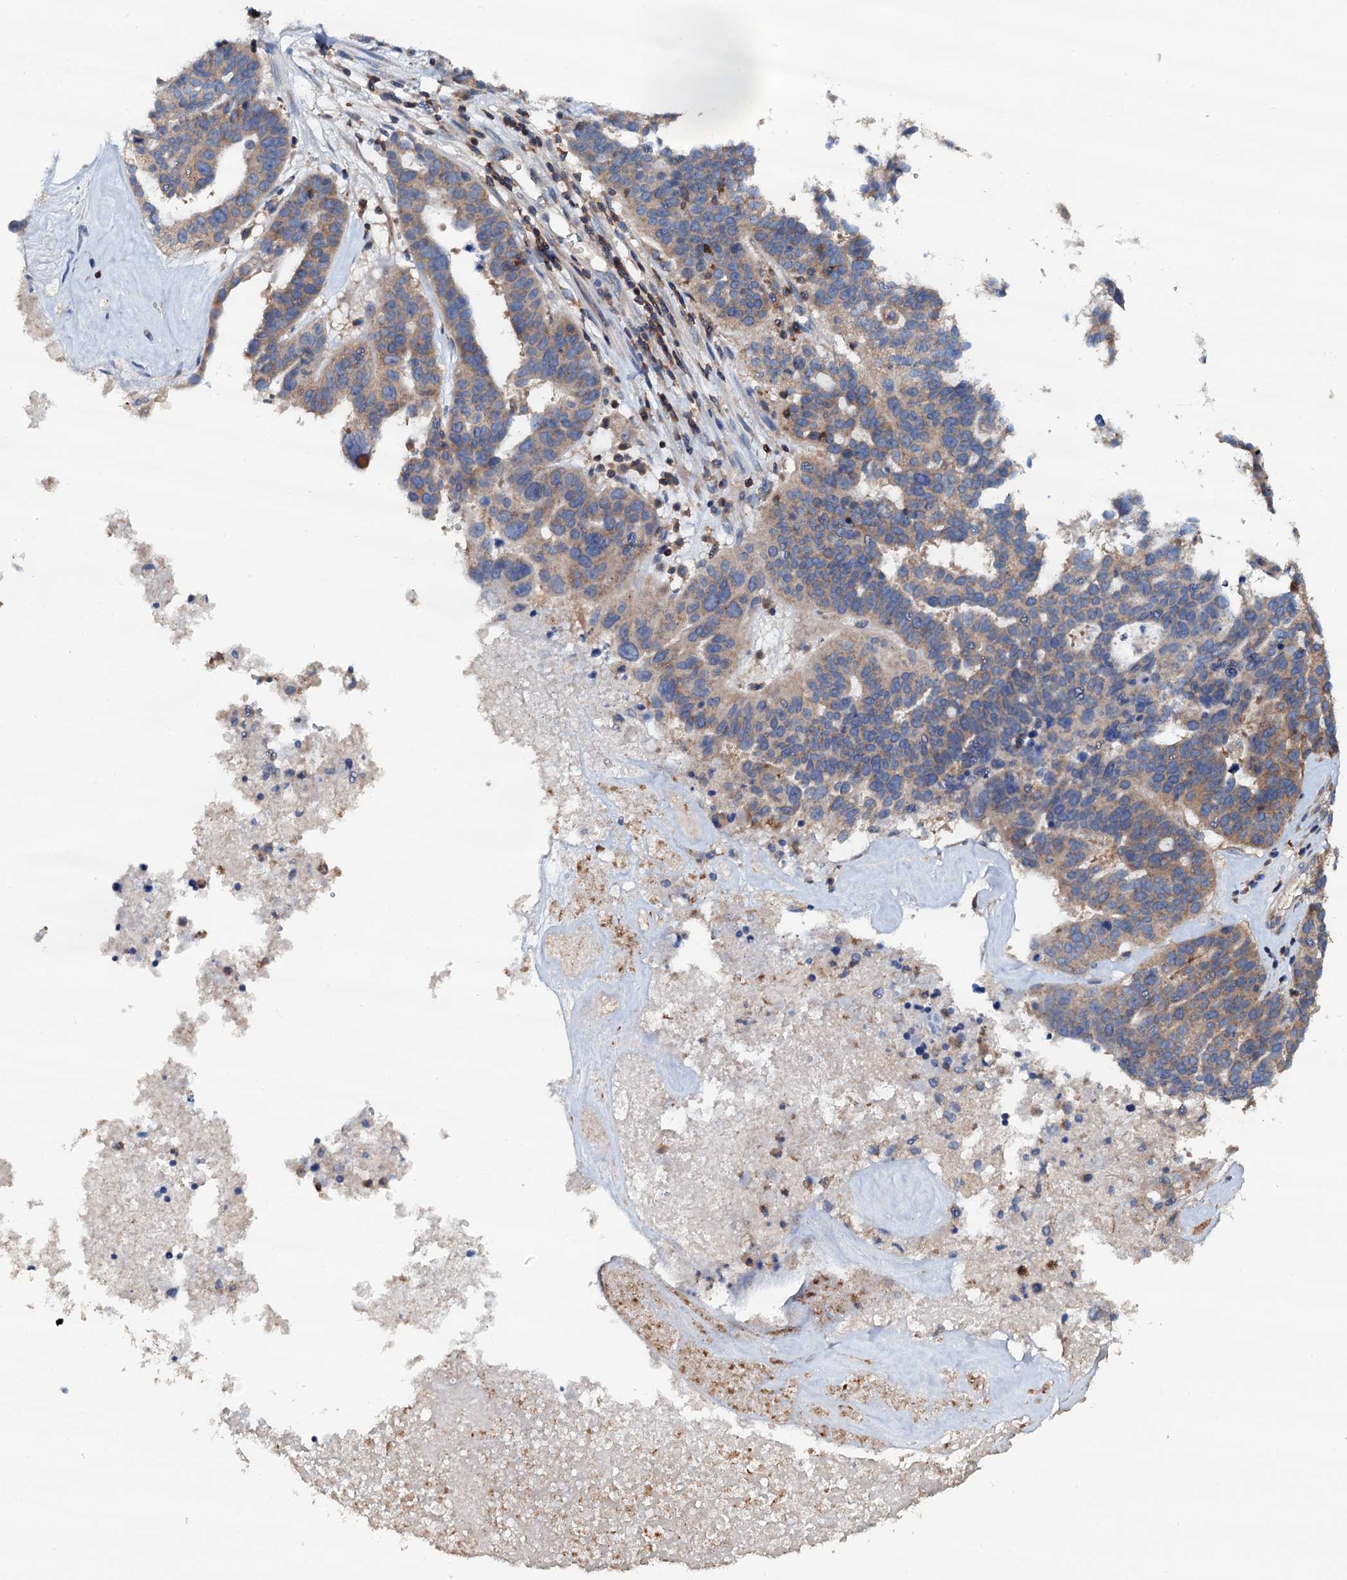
{"staining": {"intensity": "moderate", "quantity": "25%-75%", "location": "cytoplasmic/membranous"}, "tissue": "ovarian cancer", "cell_type": "Tumor cells", "image_type": "cancer", "snomed": [{"axis": "morphology", "description": "Cystadenocarcinoma, serous, NOS"}, {"axis": "topography", "description": "Ovary"}], "caption": "Brown immunohistochemical staining in serous cystadenocarcinoma (ovarian) shows moderate cytoplasmic/membranous positivity in approximately 25%-75% of tumor cells.", "gene": "GRK2", "patient": {"sex": "female", "age": 59}}